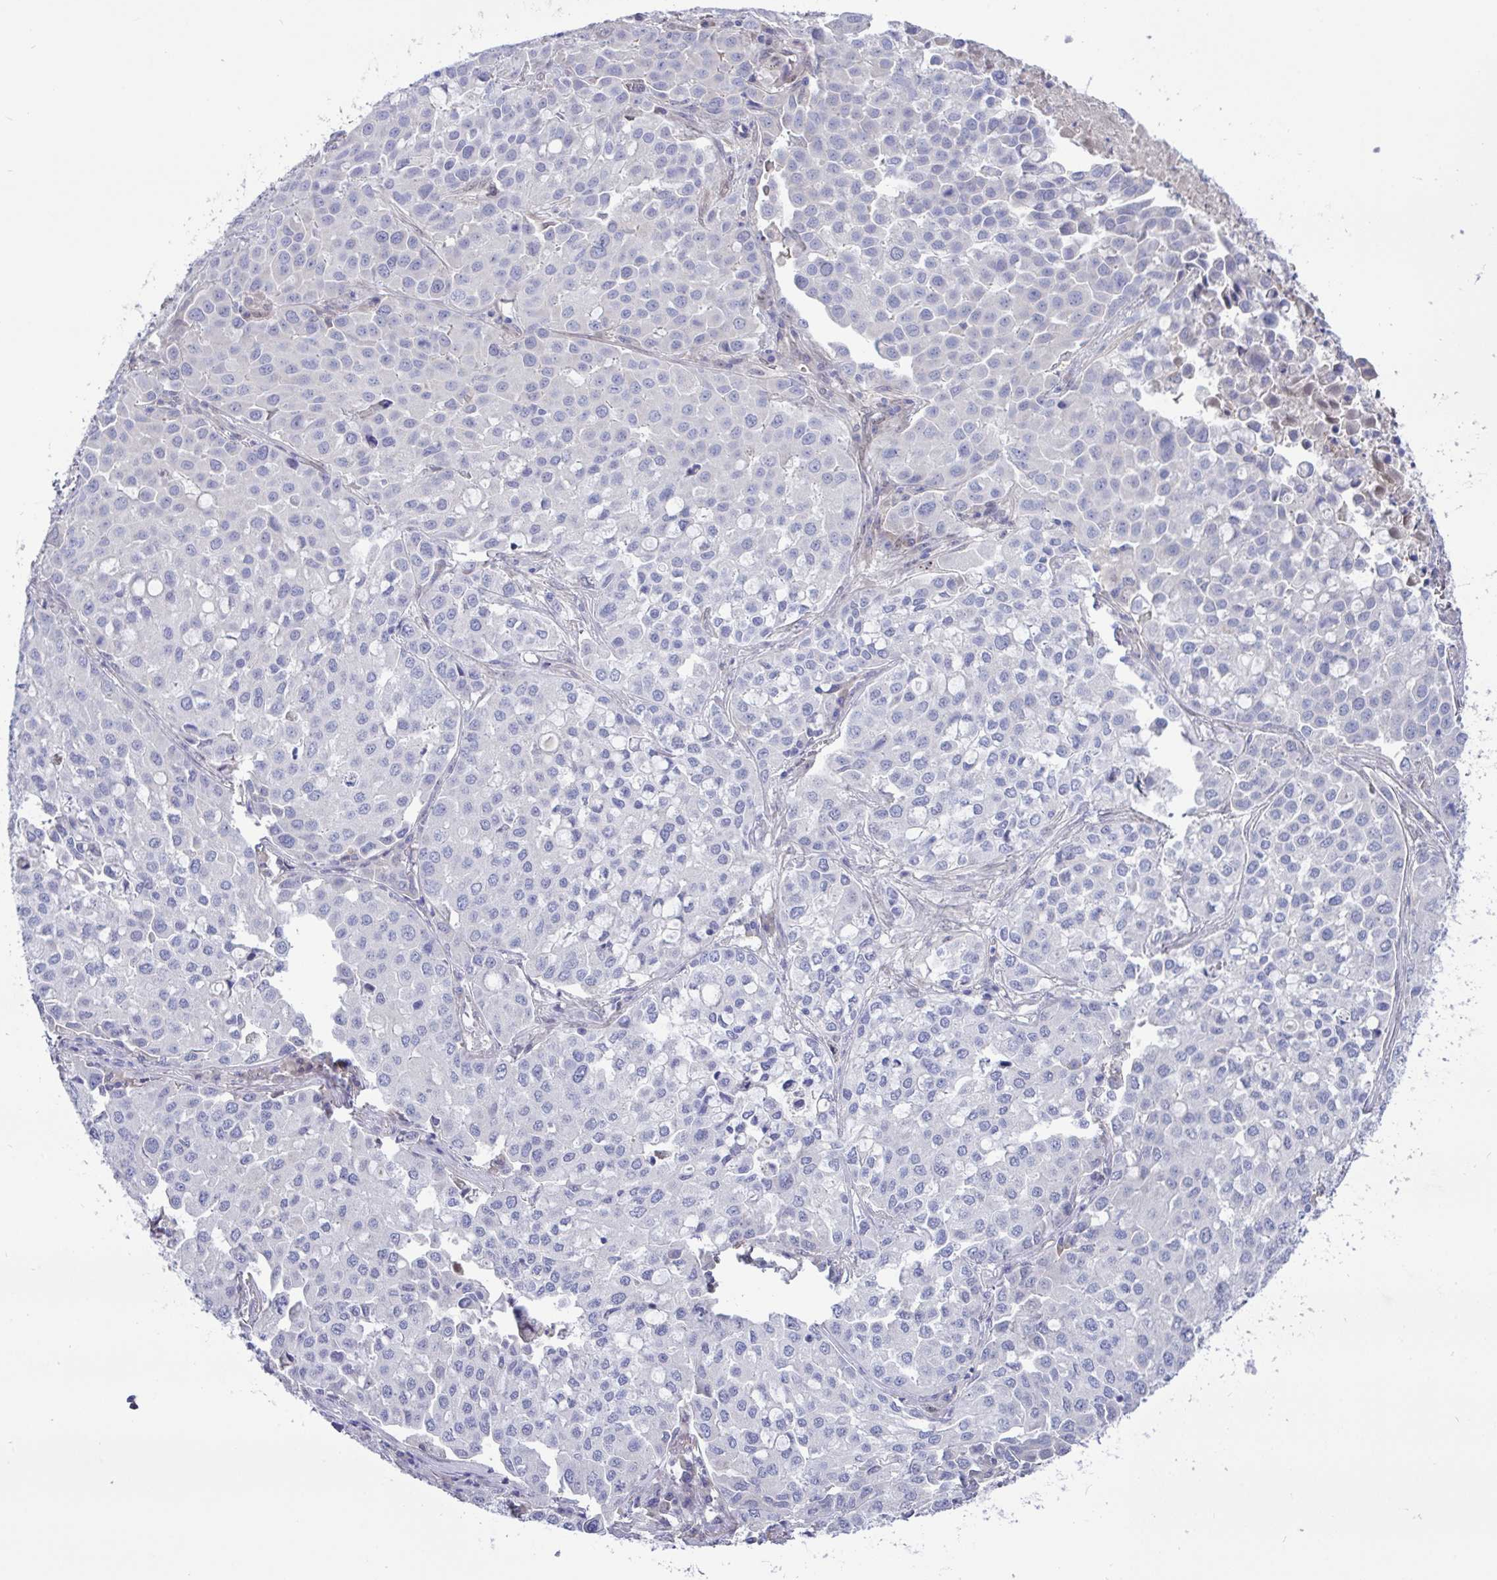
{"staining": {"intensity": "negative", "quantity": "none", "location": "none"}, "tissue": "lung cancer", "cell_type": "Tumor cells", "image_type": "cancer", "snomed": [{"axis": "morphology", "description": "Adenocarcinoma, NOS"}, {"axis": "morphology", "description": "Adenocarcinoma, metastatic, NOS"}, {"axis": "topography", "description": "Lymph node"}, {"axis": "topography", "description": "Lung"}], "caption": "DAB (3,3'-diaminobenzidine) immunohistochemical staining of adenocarcinoma (lung) reveals no significant positivity in tumor cells. (DAB immunohistochemistry with hematoxylin counter stain).", "gene": "L3HYPDH", "patient": {"sex": "female", "age": 65}}